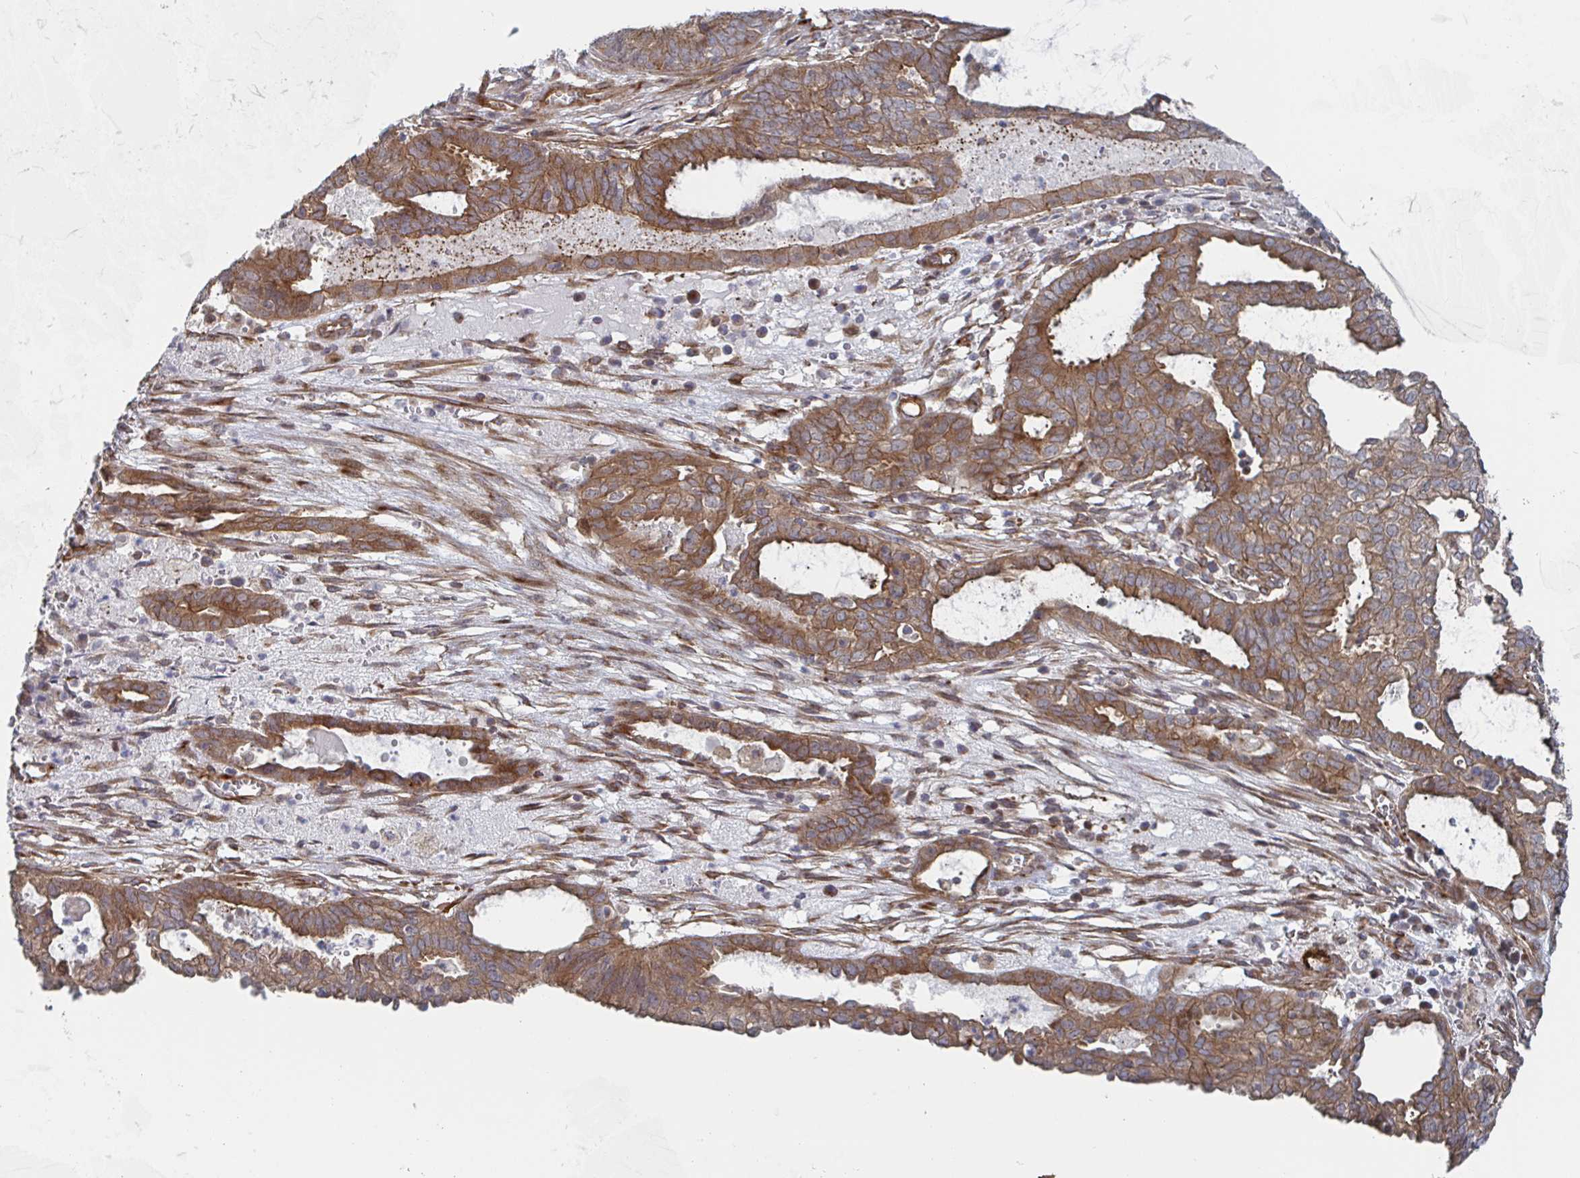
{"staining": {"intensity": "moderate", "quantity": ">75%", "location": "cytoplasmic/membranous"}, "tissue": "ovarian cancer", "cell_type": "Tumor cells", "image_type": "cancer", "snomed": [{"axis": "morphology", "description": "Carcinoma, endometroid"}, {"axis": "topography", "description": "Ovary"}], "caption": "Immunohistochemistry (IHC) of human ovarian cancer (endometroid carcinoma) demonstrates medium levels of moderate cytoplasmic/membranous positivity in approximately >75% of tumor cells.", "gene": "DVL3", "patient": {"sex": "female", "age": 64}}